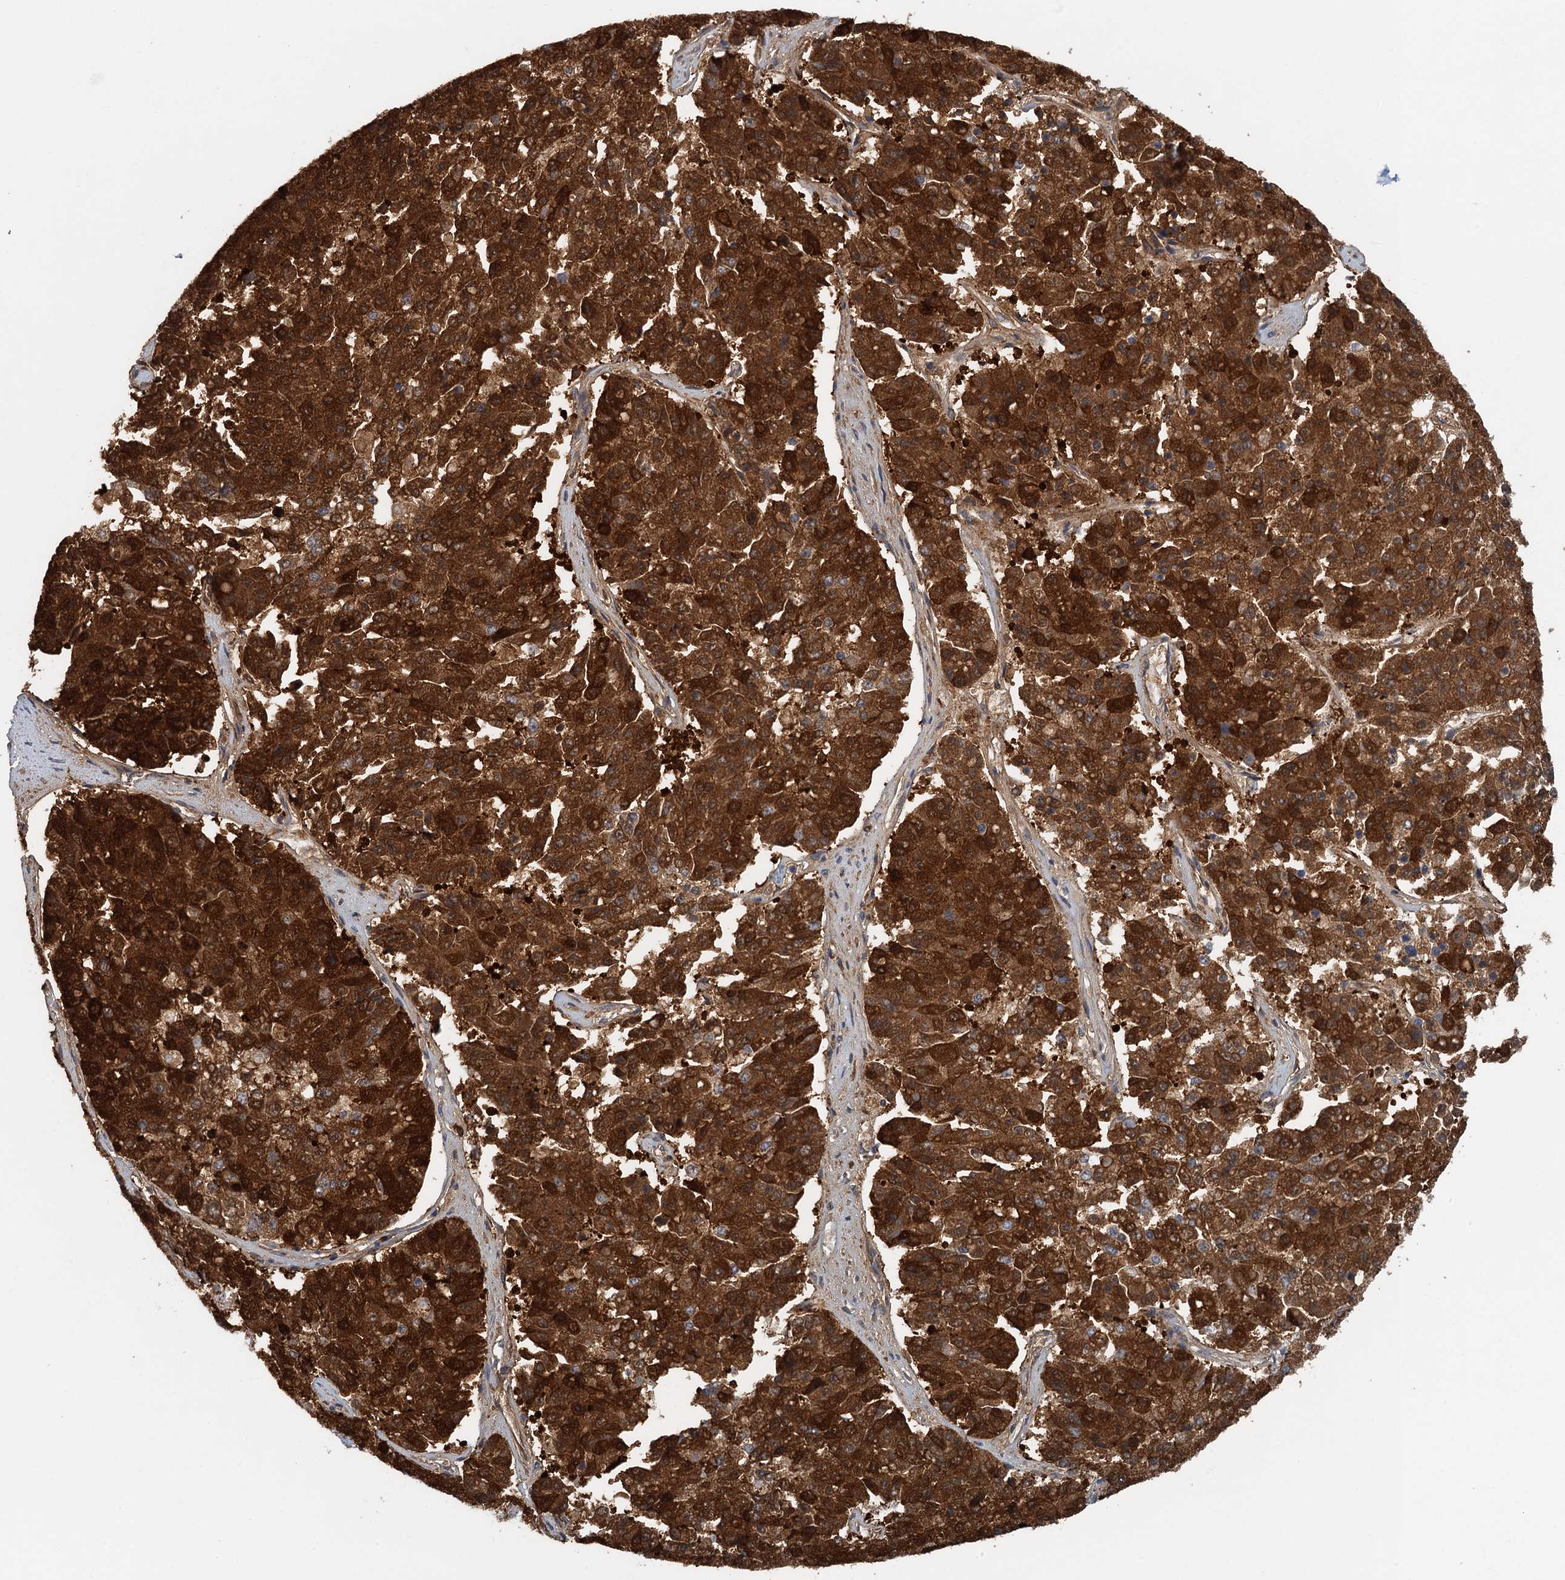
{"staining": {"intensity": "strong", "quantity": ">75%", "location": "cytoplasmic/membranous"}, "tissue": "pancreatic cancer", "cell_type": "Tumor cells", "image_type": "cancer", "snomed": [{"axis": "morphology", "description": "Adenocarcinoma, NOS"}, {"axis": "topography", "description": "Pancreas"}], "caption": "A brown stain highlights strong cytoplasmic/membranous staining of a protein in human adenocarcinoma (pancreatic) tumor cells.", "gene": "RSAD2", "patient": {"sex": "male", "age": 50}}